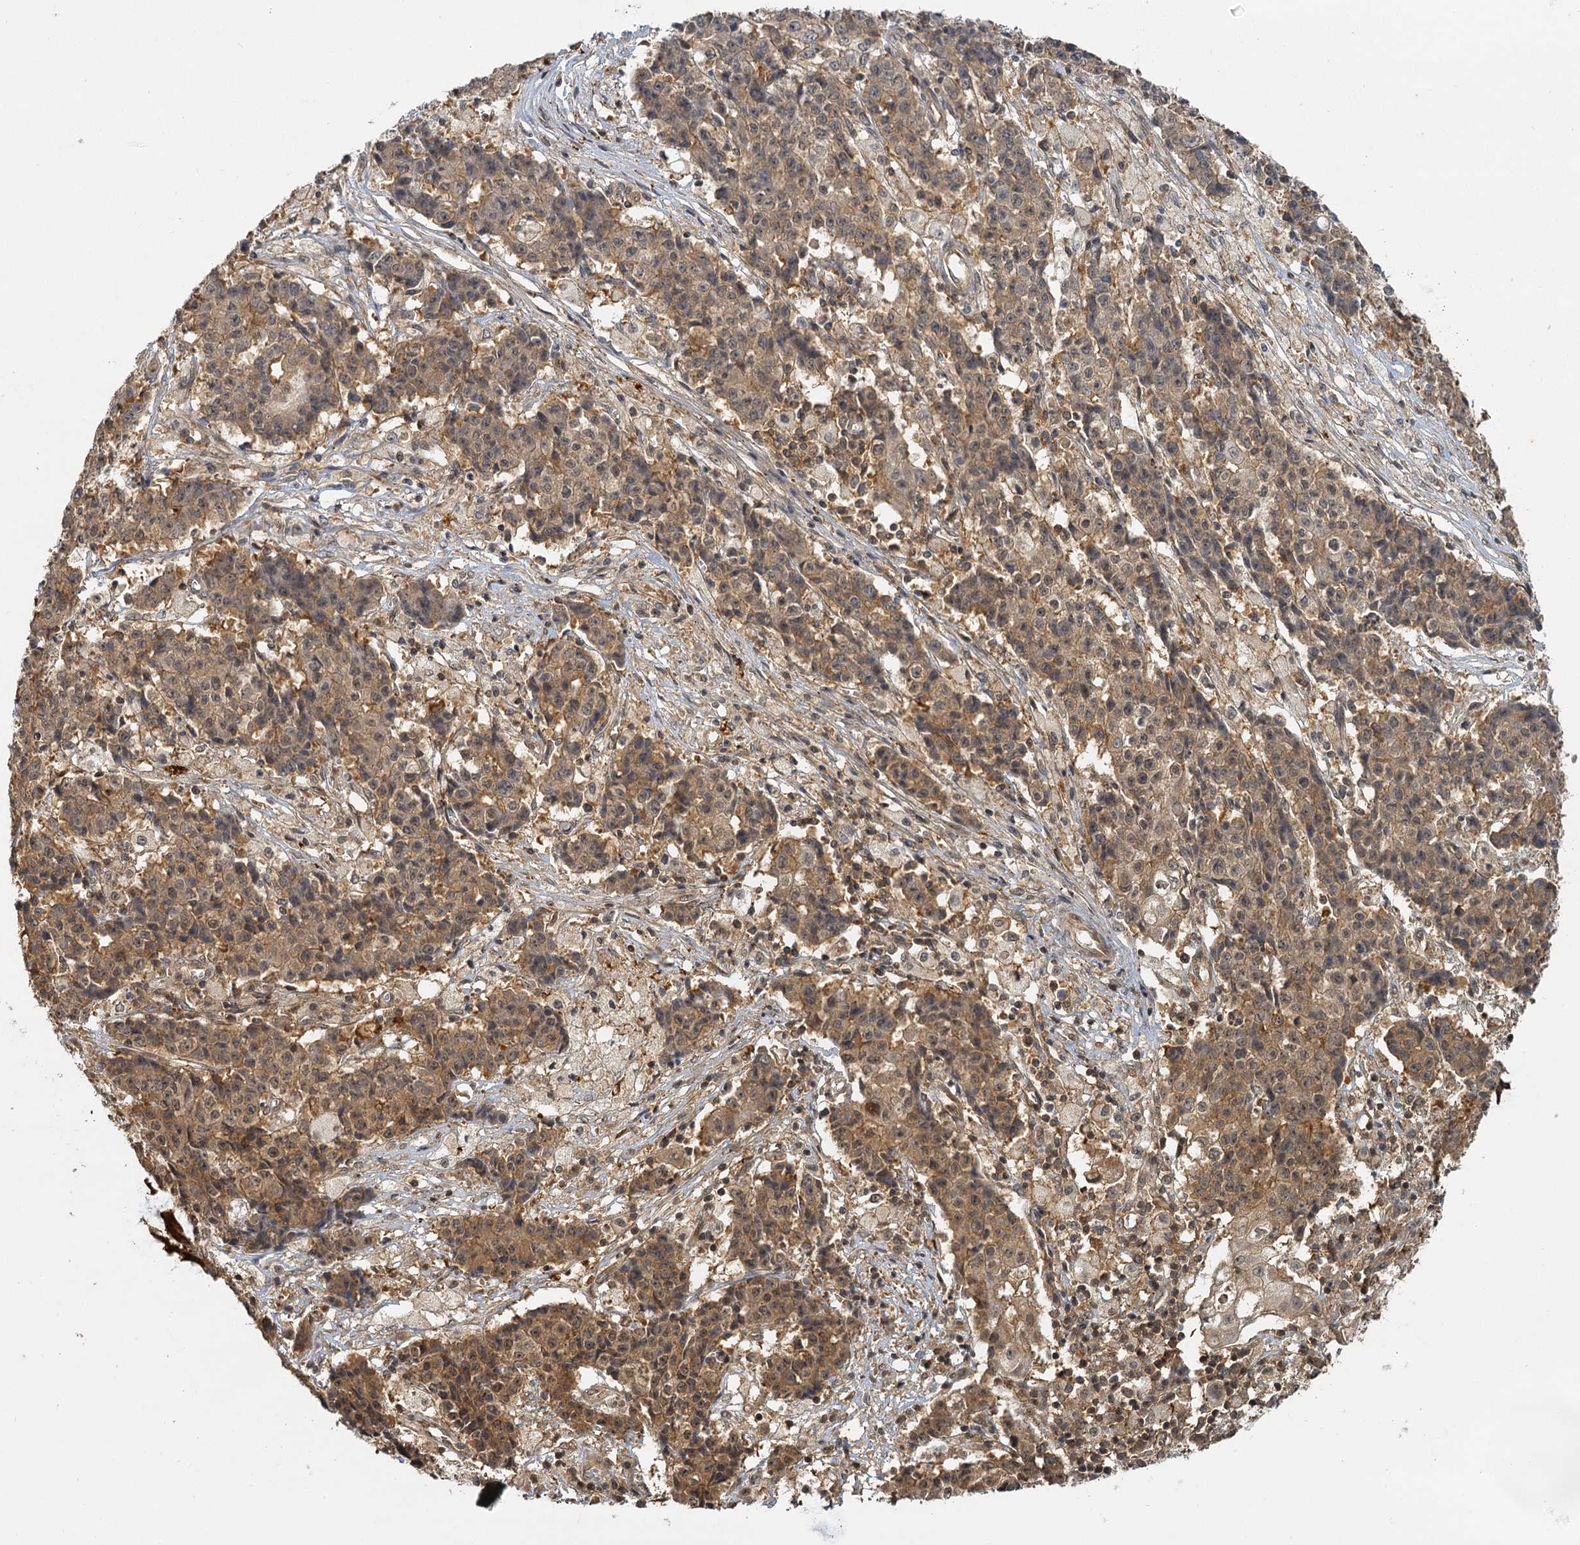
{"staining": {"intensity": "moderate", "quantity": ">75%", "location": "cytoplasmic/membranous,nuclear"}, "tissue": "ovarian cancer", "cell_type": "Tumor cells", "image_type": "cancer", "snomed": [{"axis": "morphology", "description": "Carcinoma, endometroid"}, {"axis": "topography", "description": "Ovary"}], "caption": "Brown immunohistochemical staining in human endometroid carcinoma (ovarian) displays moderate cytoplasmic/membranous and nuclear positivity in about >75% of tumor cells.", "gene": "ZNF549", "patient": {"sex": "female", "age": 42}}